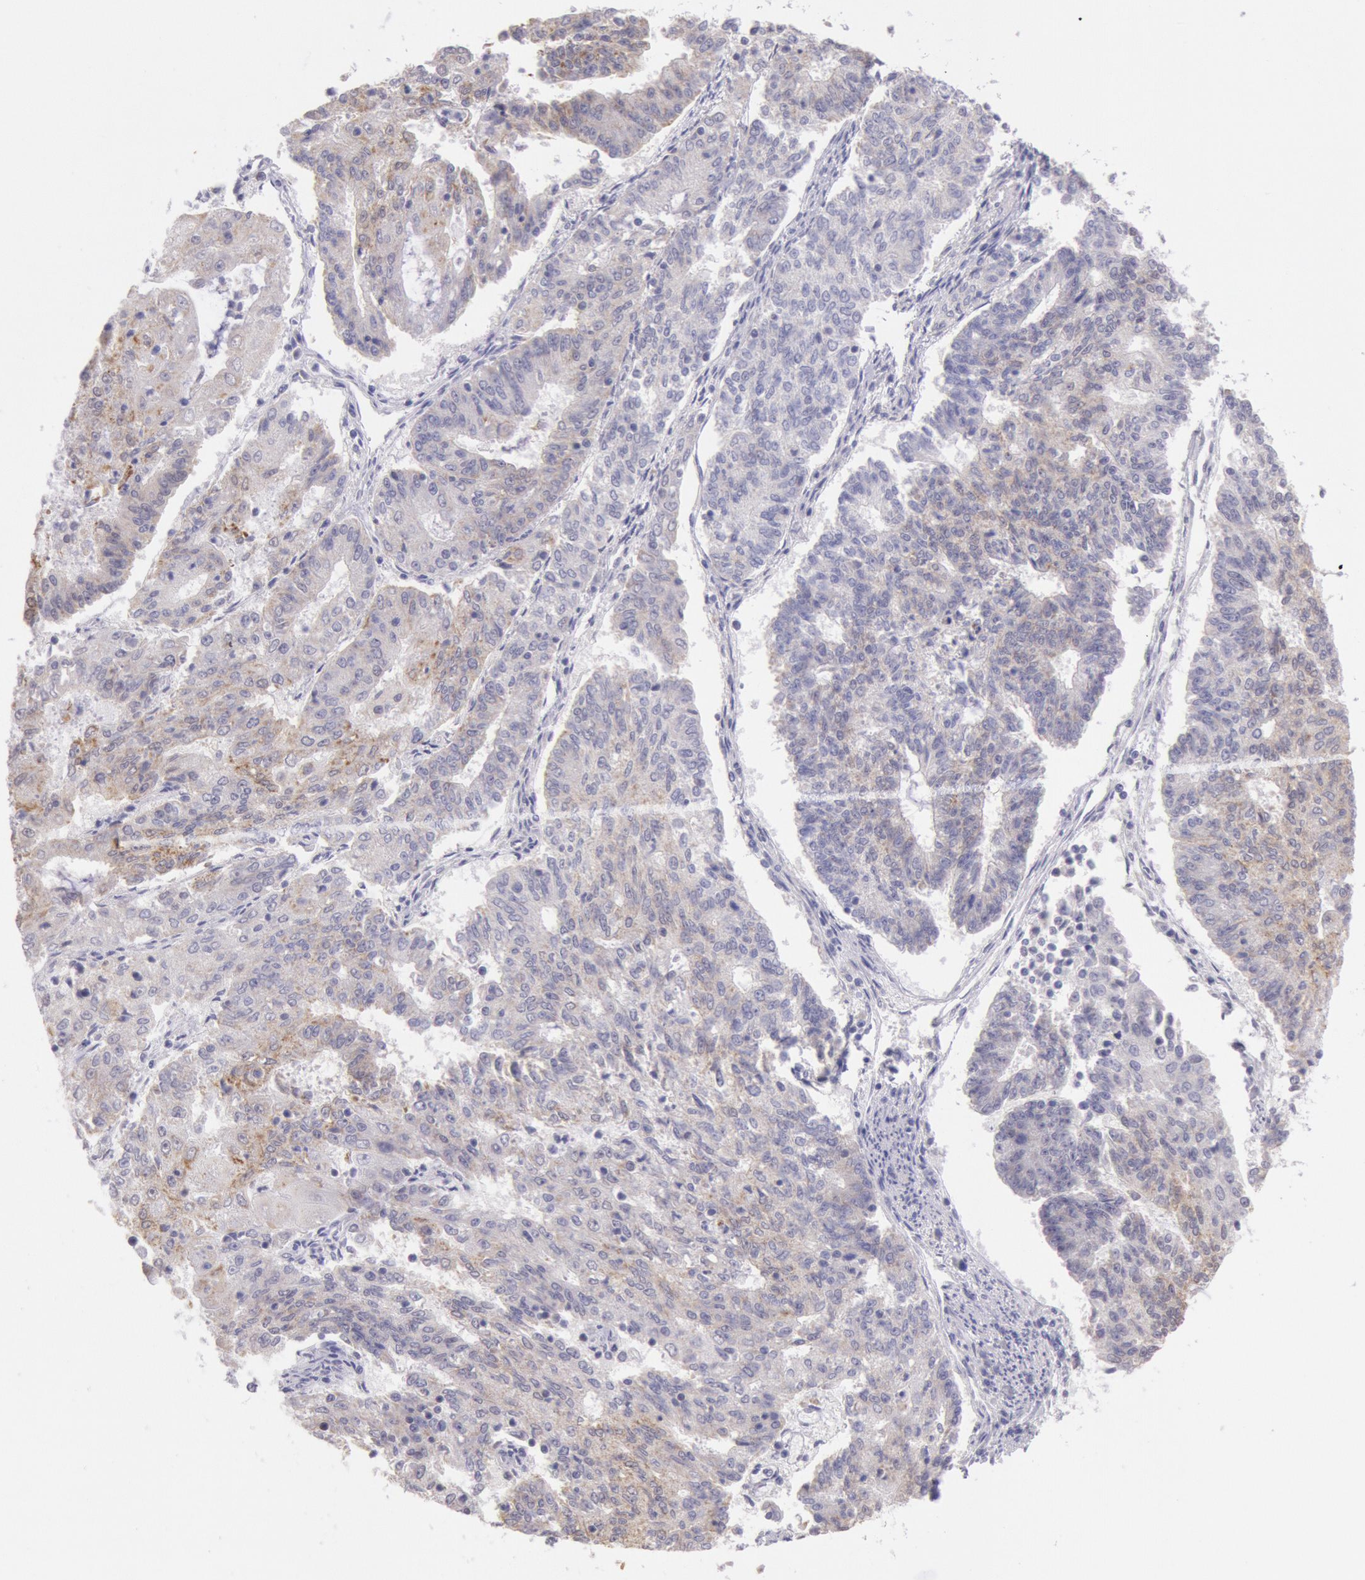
{"staining": {"intensity": "weak", "quantity": "25%-75%", "location": "cytoplasmic/membranous"}, "tissue": "endometrial cancer", "cell_type": "Tumor cells", "image_type": "cancer", "snomed": [{"axis": "morphology", "description": "Adenocarcinoma, NOS"}, {"axis": "topography", "description": "Endometrium"}], "caption": "Endometrial cancer (adenocarcinoma) was stained to show a protein in brown. There is low levels of weak cytoplasmic/membranous staining in about 25%-75% of tumor cells. The staining is performed using DAB (3,3'-diaminobenzidine) brown chromogen to label protein expression. The nuclei are counter-stained blue using hematoxylin.", "gene": "FRMD6", "patient": {"sex": "female", "age": 56}}